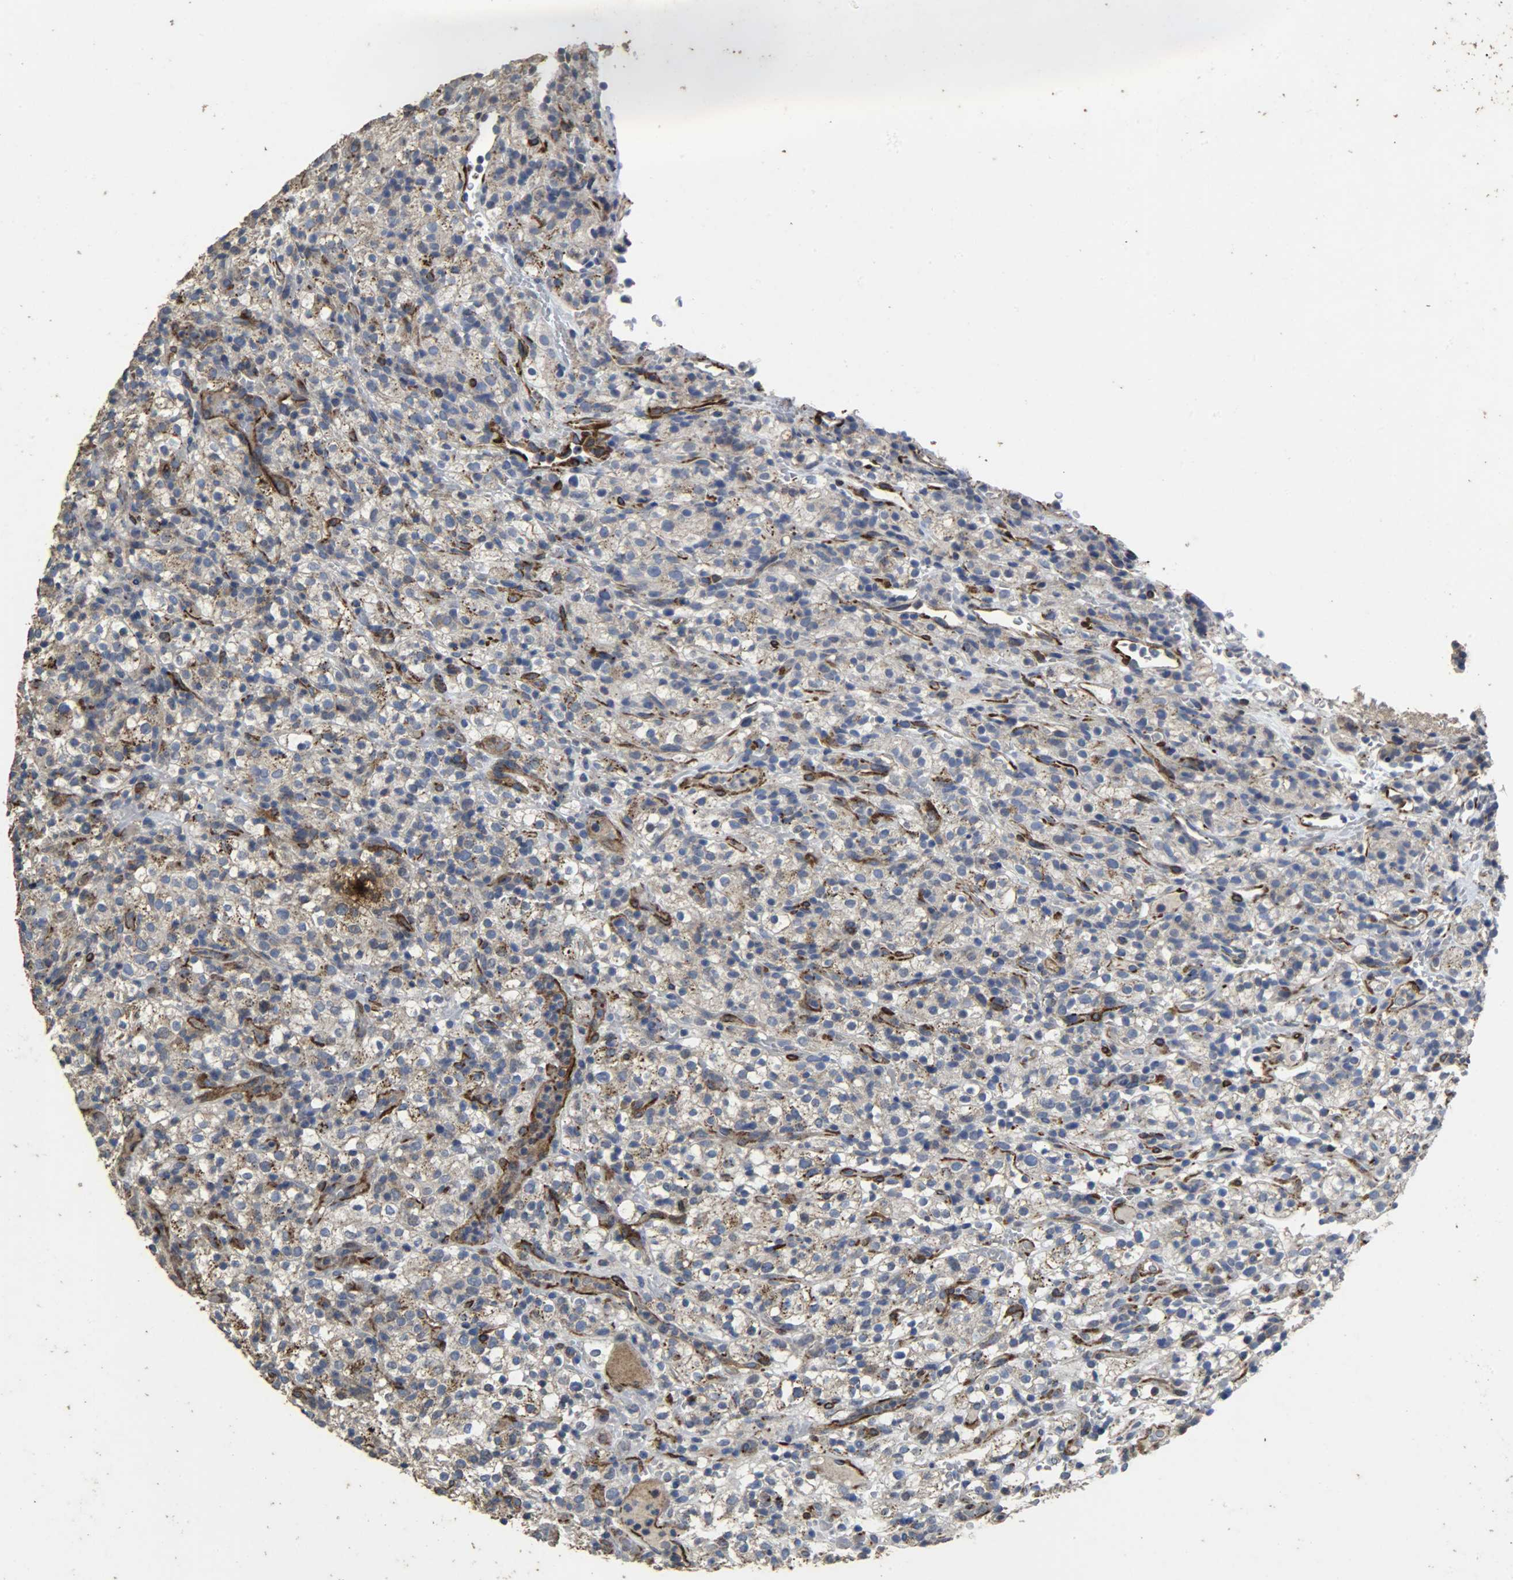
{"staining": {"intensity": "negative", "quantity": "none", "location": "none"}, "tissue": "renal cancer", "cell_type": "Tumor cells", "image_type": "cancer", "snomed": [{"axis": "morphology", "description": "Normal tissue, NOS"}, {"axis": "morphology", "description": "Adenocarcinoma, NOS"}, {"axis": "topography", "description": "Kidney"}], "caption": "A micrograph of renal cancer stained for a protein exhibits no brown staining in tumor cells. The staining was performed using DAB (3,3'-diaminobenzidine) to visualize the protein expression in brown, while the nuclei were stained in blue with hematoxylin (Magnification: 20x).", "gene": "TPM4", "patient": {"sex": "female", "age": 72}}